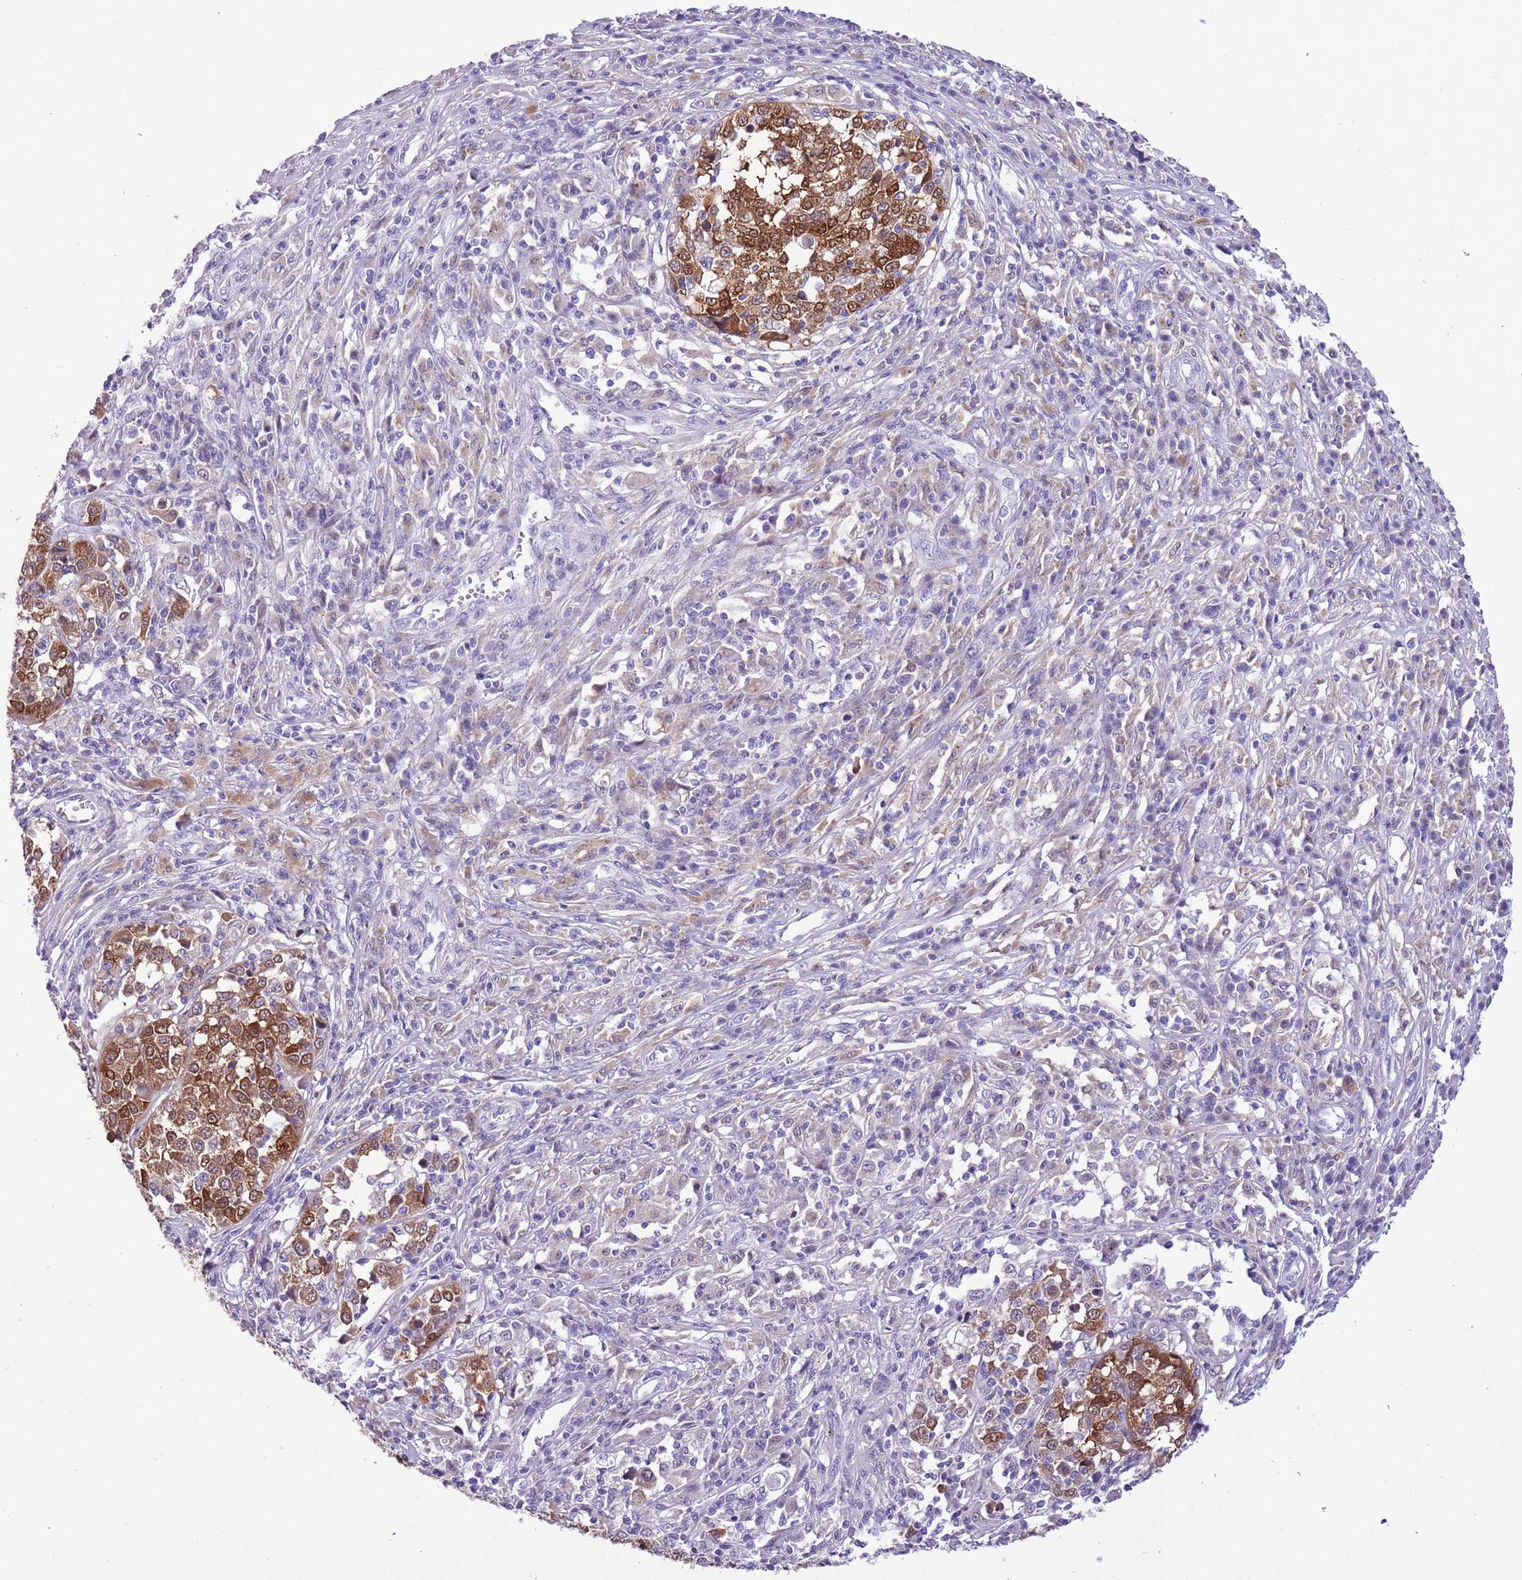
{"staining": {"intensity": "strong", "quantity": "25%-75%", "location": "cytoplasmic/membranous,nuclear"}, "tissue": "melanoma", "cell_type": "Tumor cells", "image_type": "cancer", "snomed": [{"axis": "morphology", "description": "Malignant melanoma, Metastatic site"}, {"axis": "topography", "description": "Lymph node"}], "caption": "There is high levels of strong cytoplasmic/membranous and nuclear staining in tumor cells of malignant melanoma (metastatic site), as demonstrated by immunohistochemical staining (brown color).", "gene": "PFKFB2", "patient": {"sex": "male", "age": 44}}